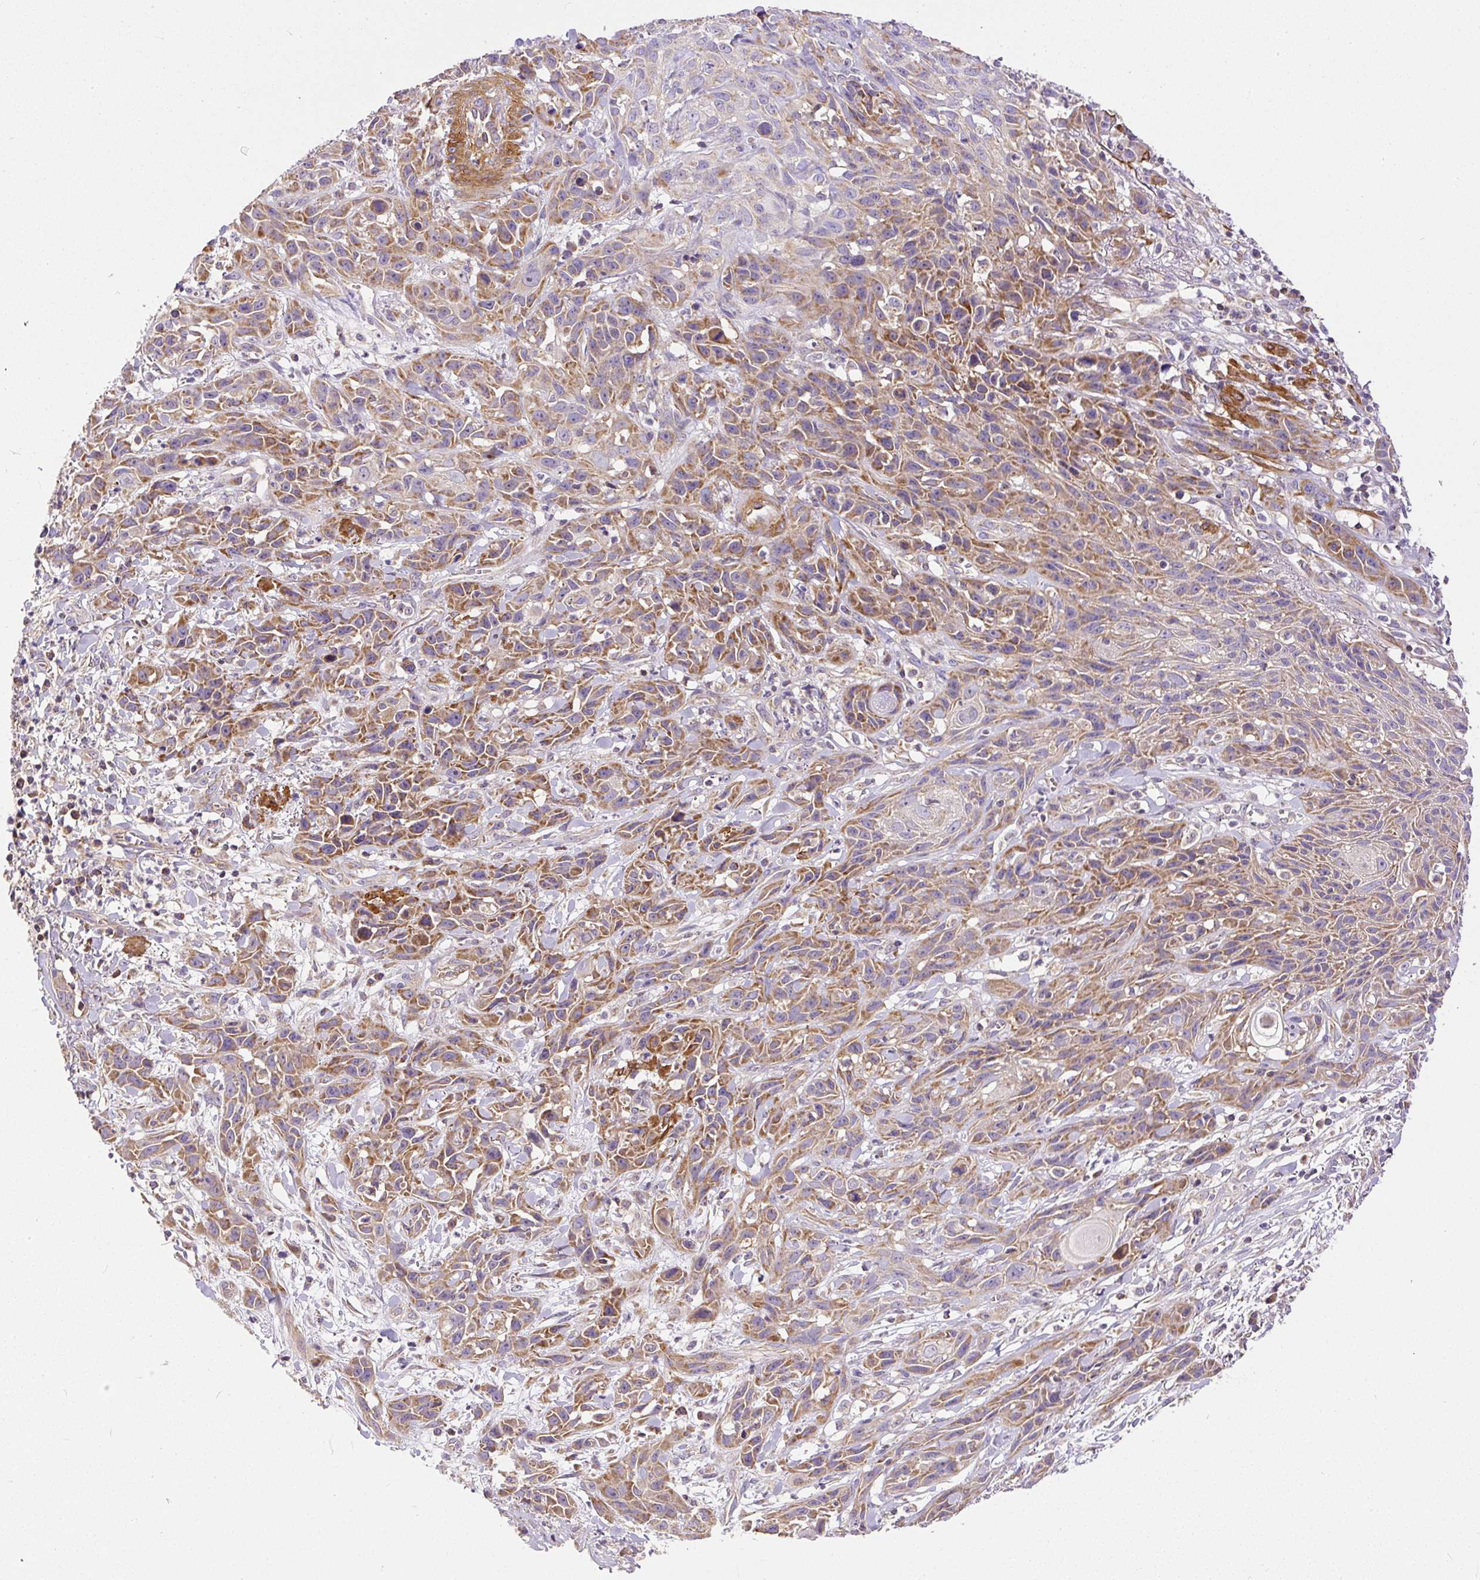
{"staining": {"intensity": "moderate", "quantity": ">75%", "location": "cytoplasmic/membranous"}, "tissue": "skin cancer", "cell_type": "Tumor cells", "image_type": "cancer", "snomed": [{"axis": "morphology", "description": "Squamous cell carcinoma, NOS"}, {"axis": "topography", "description": "Skin"}, {"axis": "topography", "description": "Vulva"}], "caption": "Immunohistochemical staining of human skin cancer reveals moderate cytoplasmic/membranous protein expression in approximately >75% of tumor cells.", "gene": "NDUFAF2", "patient": {"sex": "female", "age": 83}}